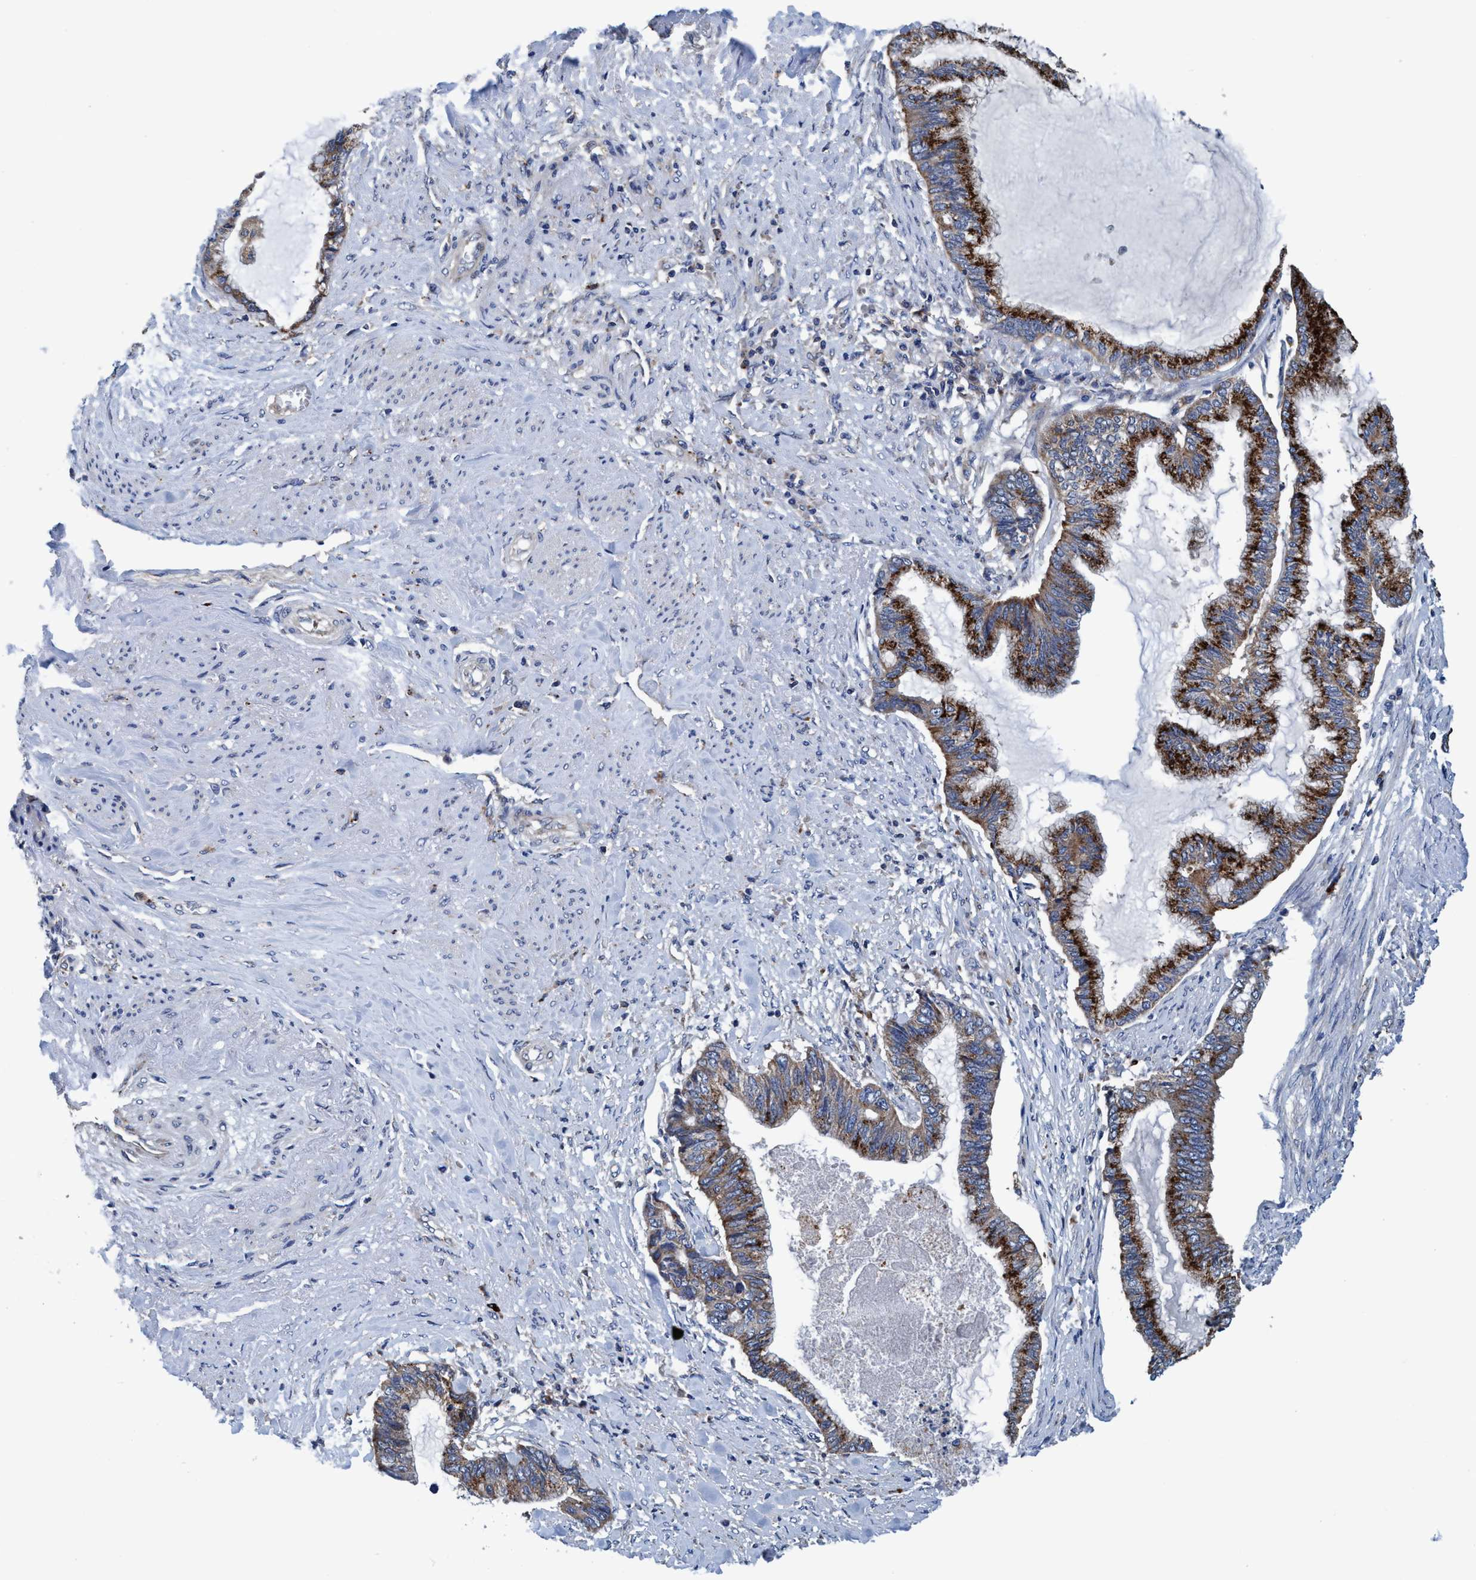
{"staining": {"intensity": "strong", "quantity": ">75%", "location": "cytoplasmic/membranous"}, "tissue": "endometrial cancer", "cell_type": "Tumor cells", "image_type": "cancer", "snomed": [{"axis": "morphology", "description": "Adenocarcinoma, NOS"}, {"axis": "topography", "description": "Endometrium"}], "caption": "An IHC photomicrograph of neoplastic tissue is shown. Protein staining in brown highlights strong cytoplasmic/membranous positivity in endometrial adenocarcinoma within tumor cells.", "gene": "ENDOG", "patient": {"sex": "female", "age": 86}}